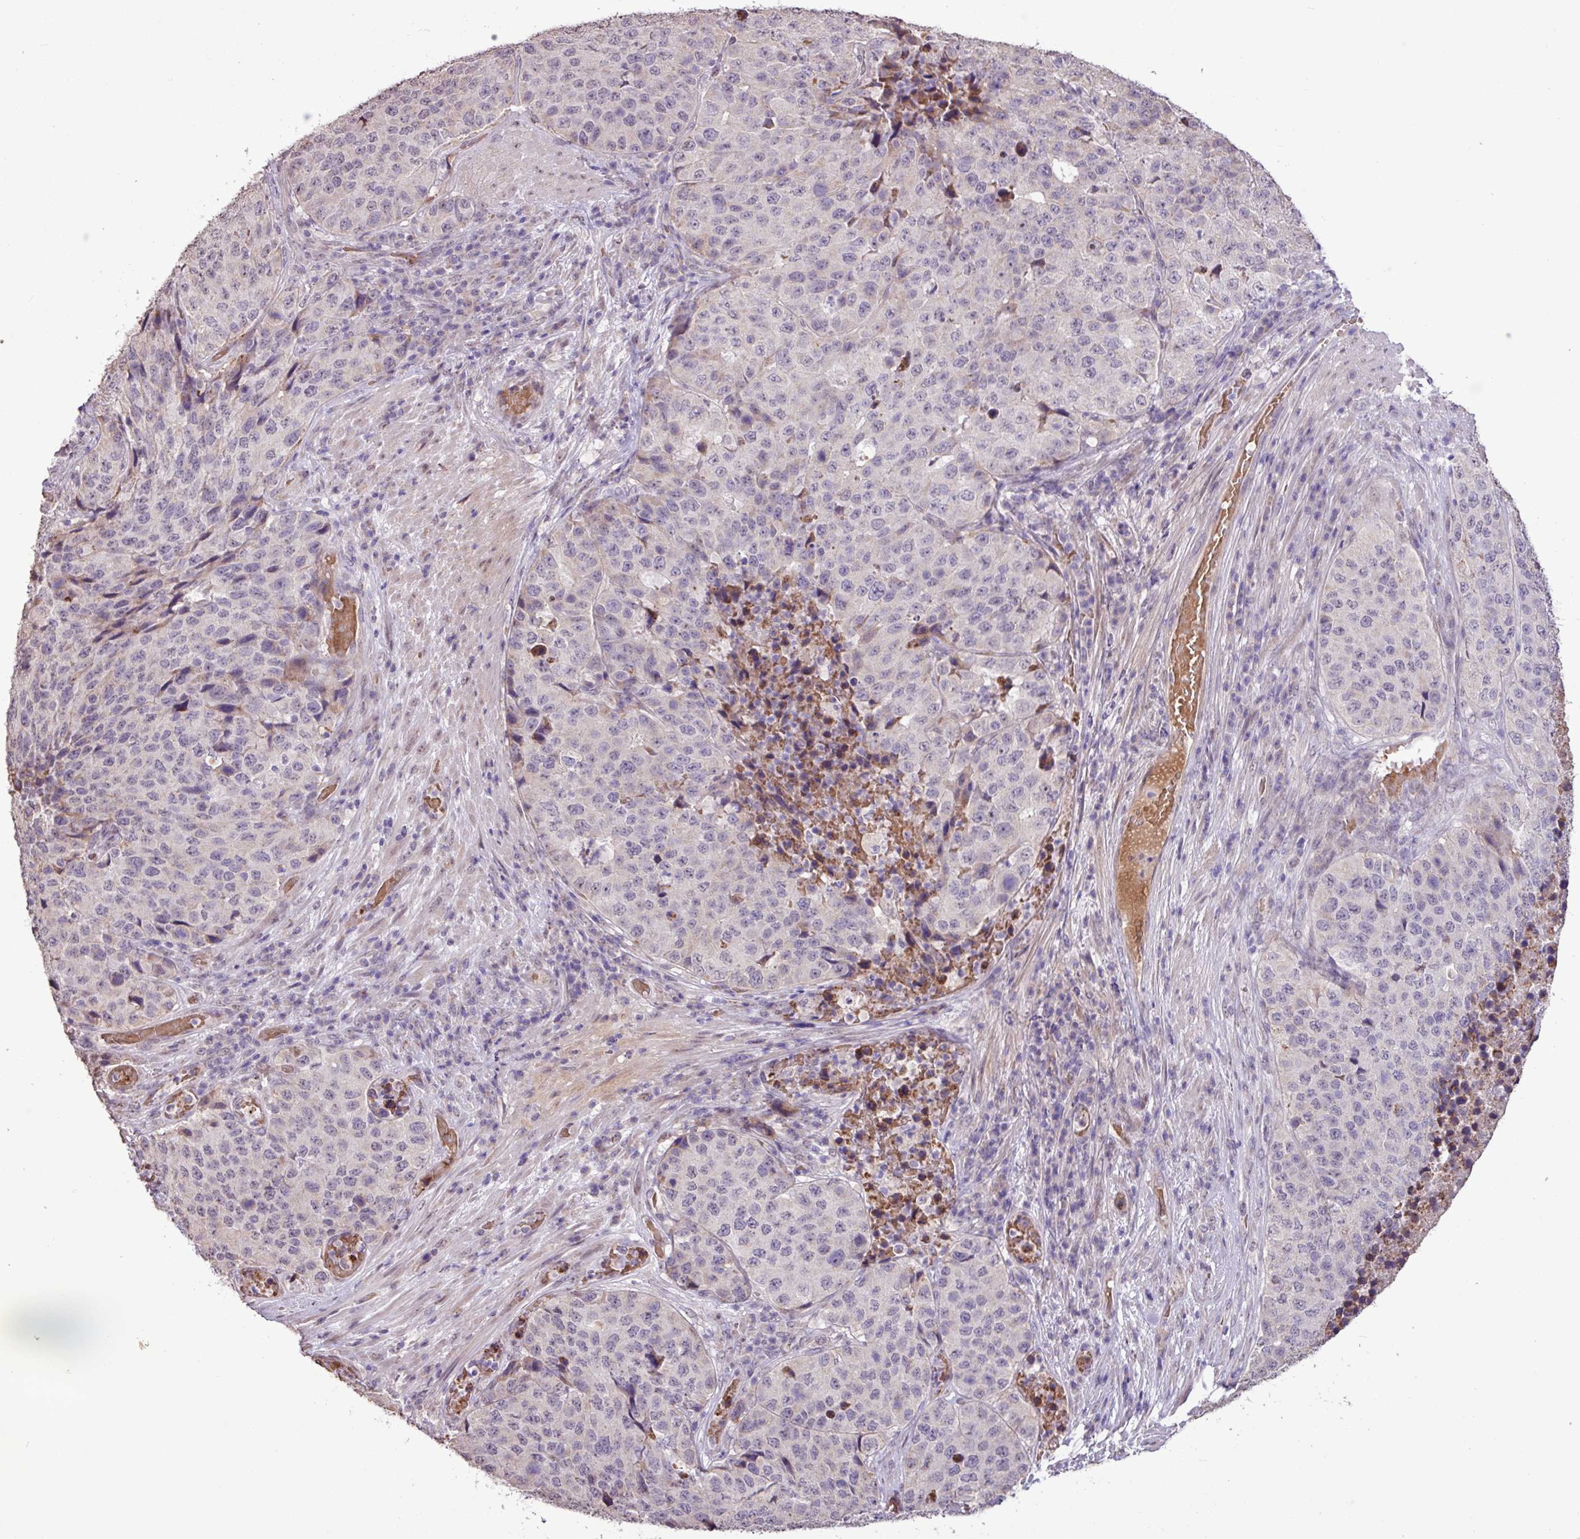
{"staining": {"intensity": "negative", "quantity": "none", "location": "none"}, "tissue": "stomach cancer", "cell_type": "Tumor cells", "image_type": "cancer", "snomed": [{"axis": "morphology", "description": "Adenocarcinoma, NOS"}, {"axis": "topography", "description": "Stomach"}], "caption": "A micrograph of stomach cancer stained for a protein demonstrates no brown staining in tumor cells.", "gene": "L3MBTL3", "patient": {"sex": "male", "age": 71}}